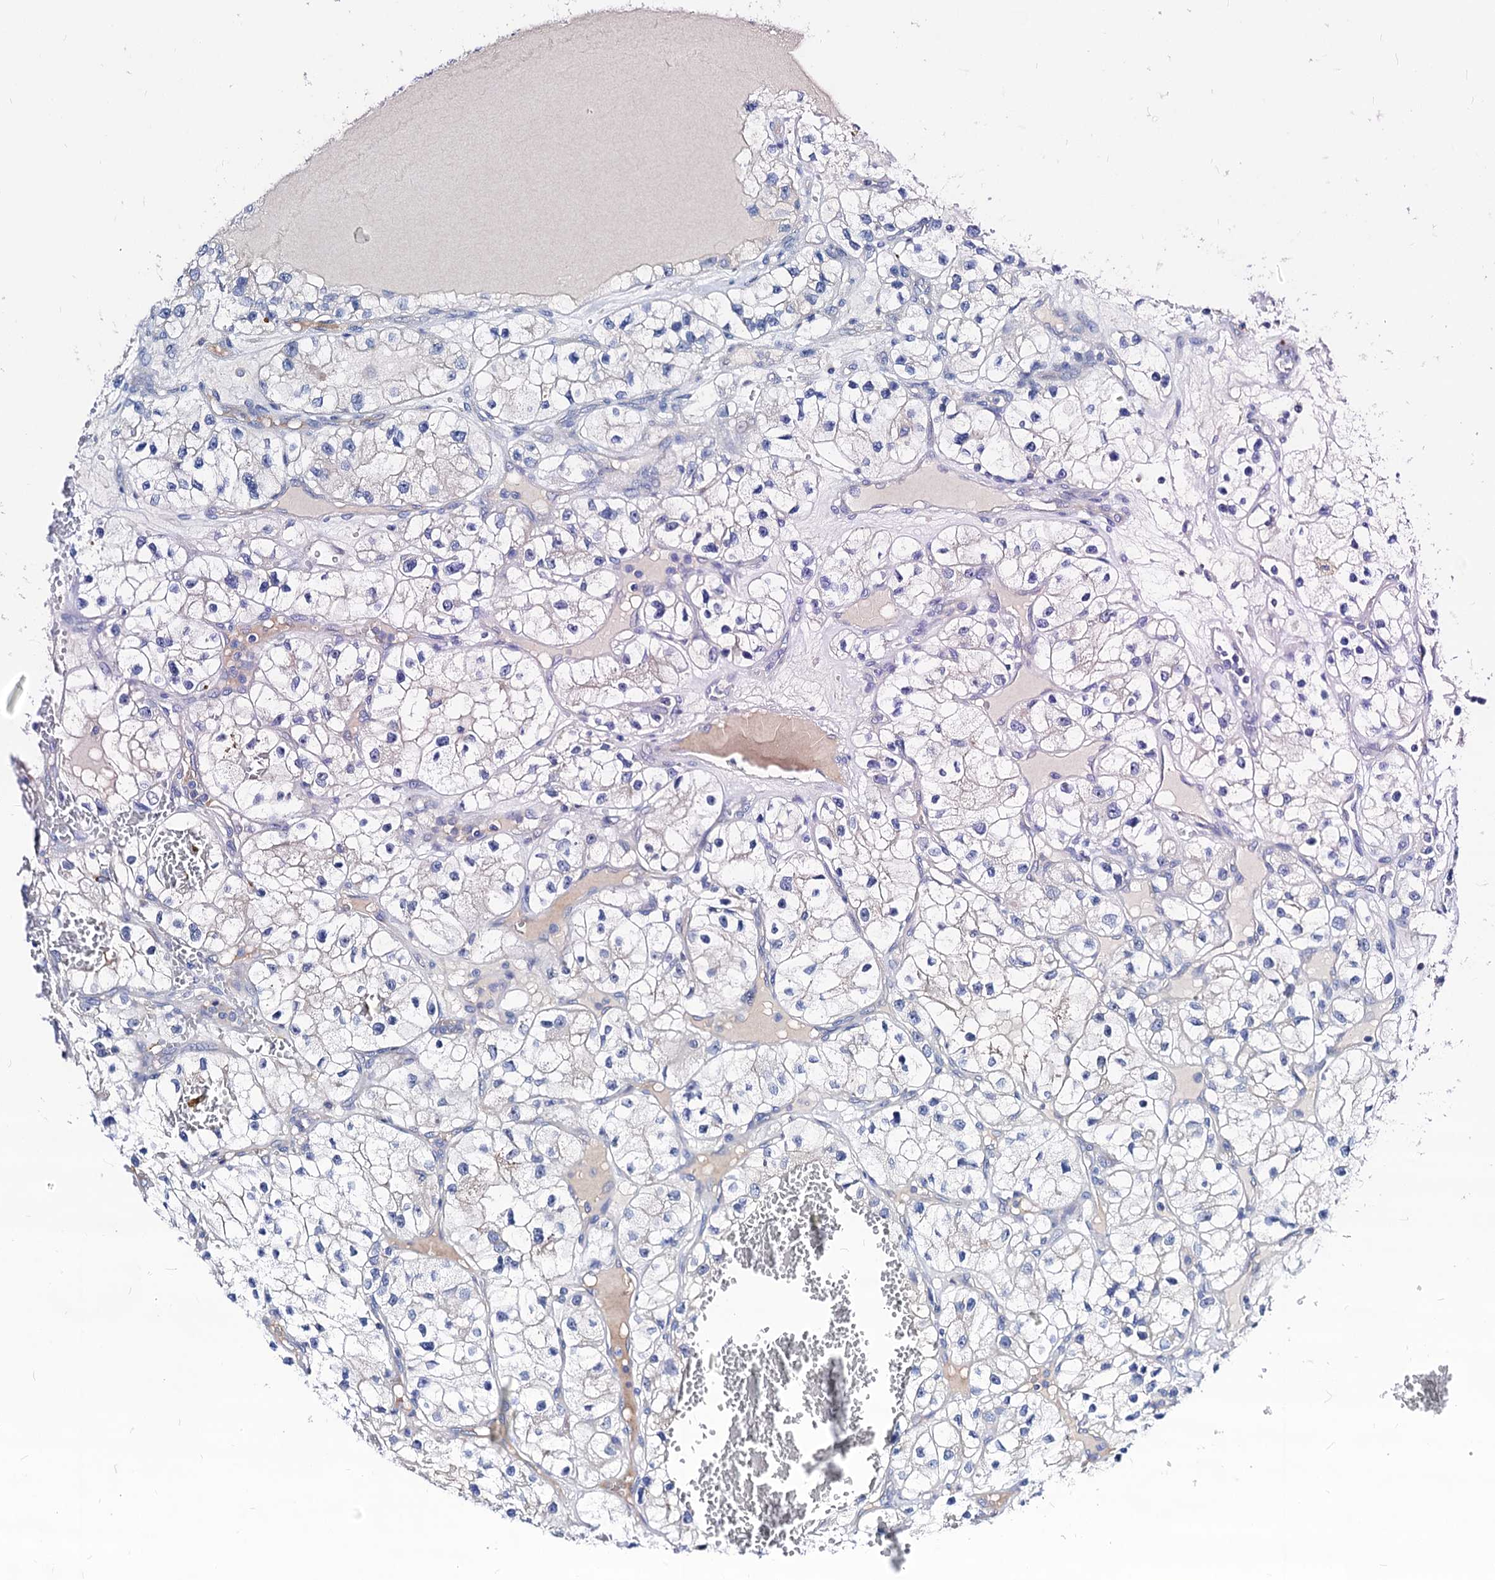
{"staining": {"intensity": "negative", "quantity": "none", "location": "none"}, "tissue": "renal cancer", "cell_type": "Tumor cells", "image_type": "cancer", "snomed": [{"axis": "morphology", "description": "Adenocarcinoma, NOS"}, {"axis": "topography", "description": "Kidney"}], "caption": "DAB (3,3'-diaminobenzidine) immunohistochemical staining of renal cancer reveals no significant positivity in tumor cells.", "gene": "BTBD16", "patient": {"sex": "female", "age": 57}}